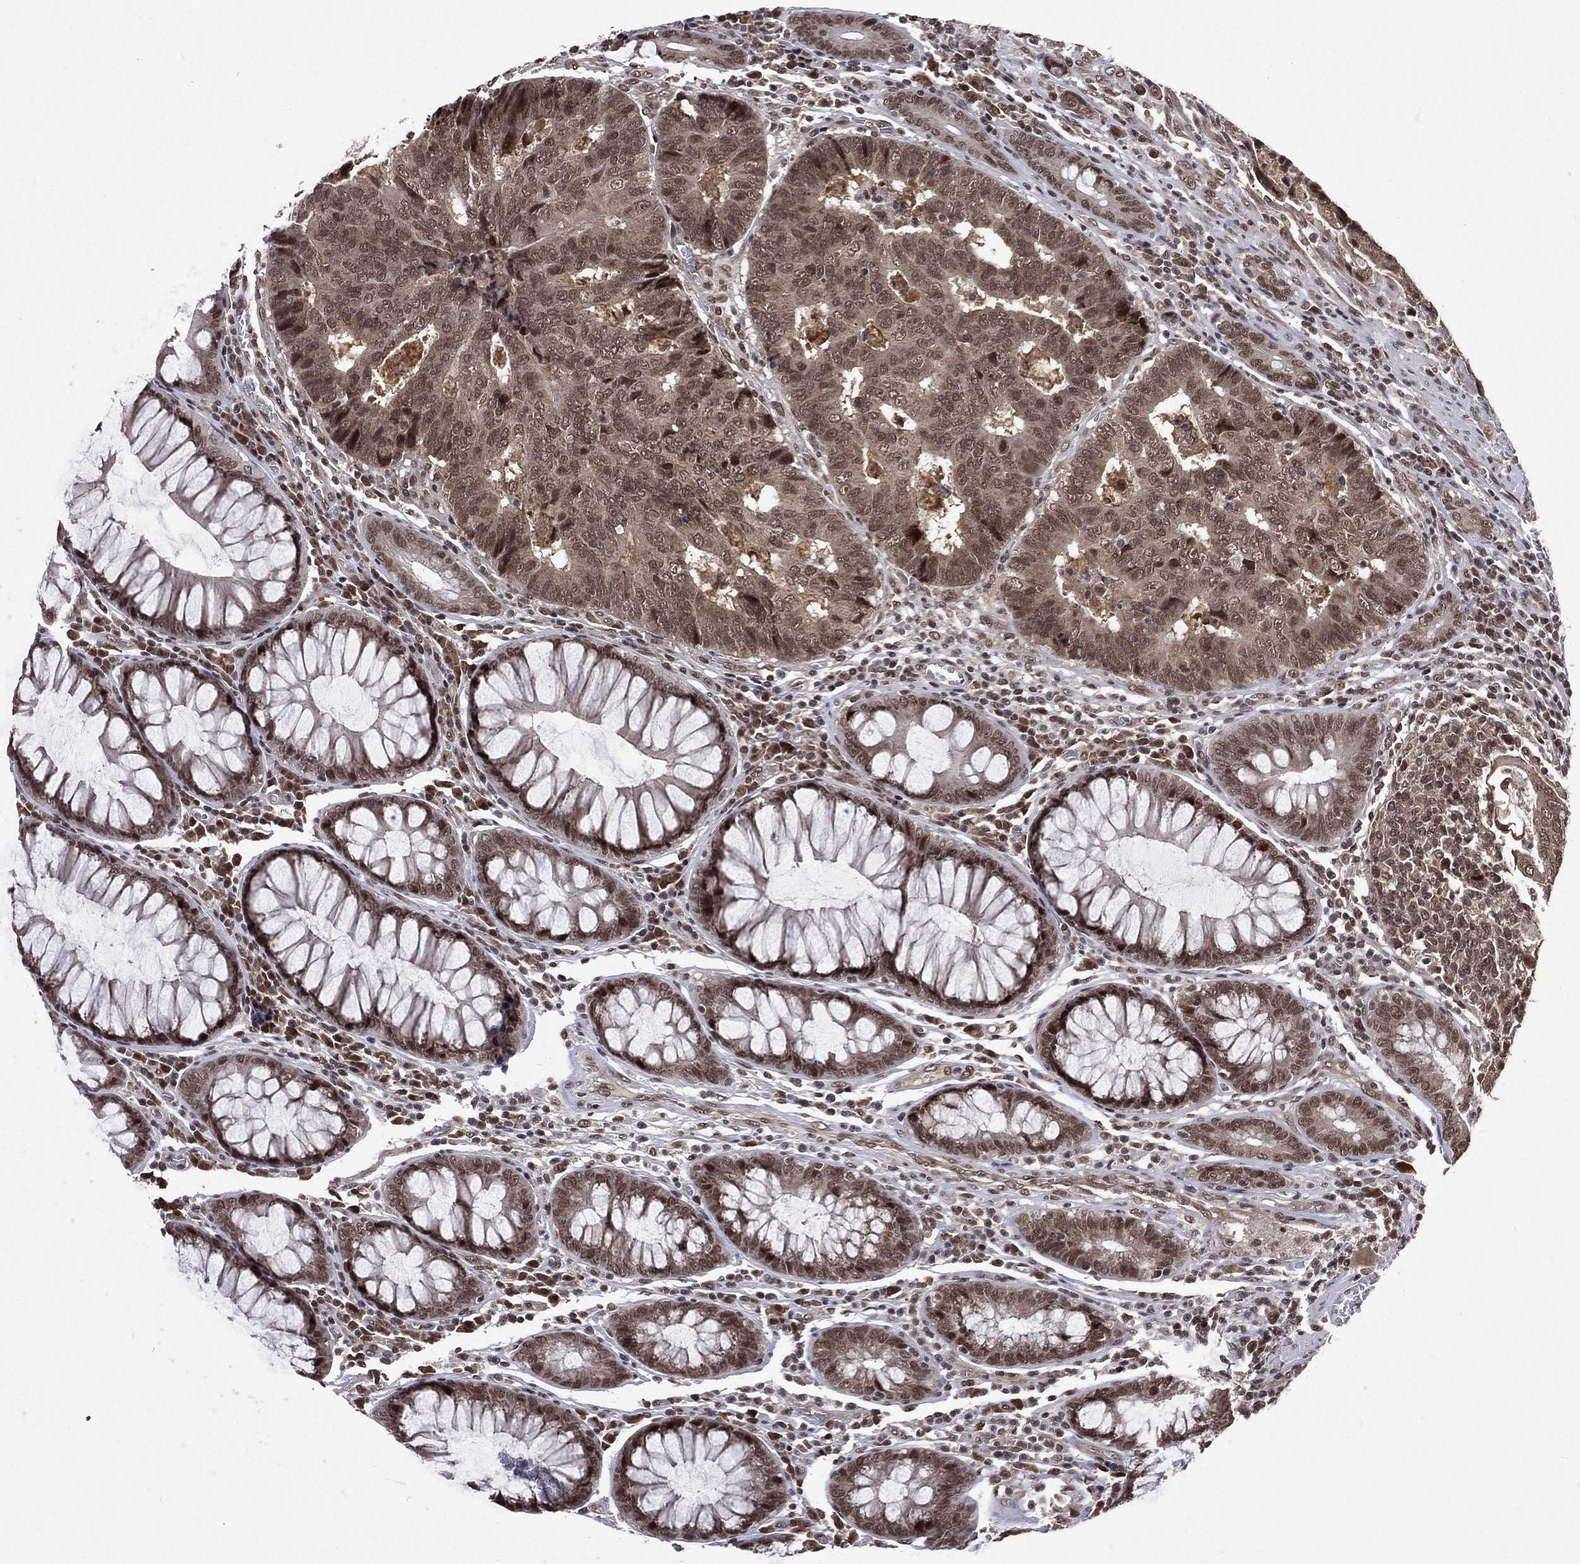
{"staining": {"intensity": "weak", "quantity": "25%-75%", "location": "cytoplasmic/membranous"}, "tissue": "colorectal cancer", "cell_type": "Tumor cells", "image_type": "cancer", "snomed": [{"axis": "morphology", "description": "Adenocarcinoma, NOS"}, {"axis": "topography", "description": "Colon"}], "caption": "This is a micrograph of immunohistochemistry (IHC) staining of adenocarcinoma (colorectal), which shows weak expression in the cytoplasmic/membranous of tumor cells.", "gene": "DMAP1", "patient": {"sex": "female", "age": 48}}